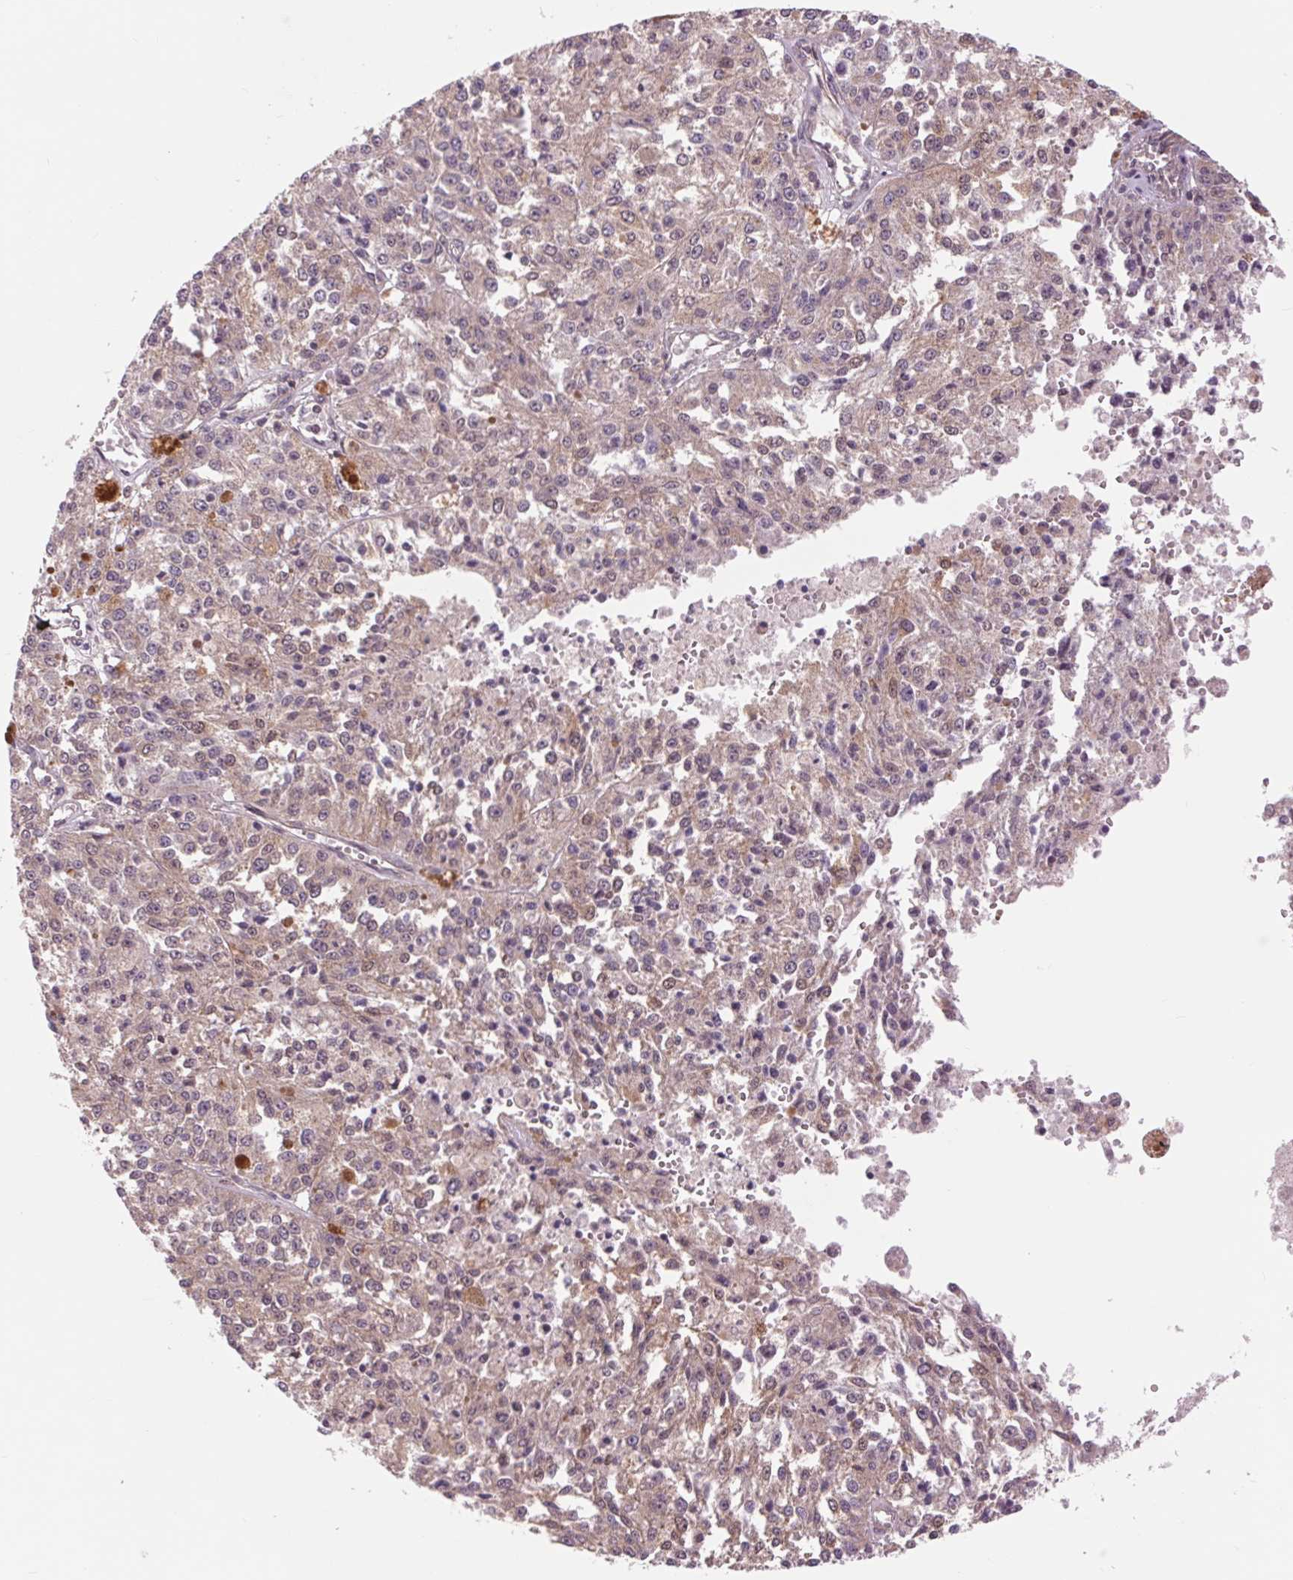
{"staining": {"intensity": "negative", "quantity": "none", "location": "none"}, "tissue": "melanoma", "cell_type": "Tumor cells", "image_type": "cancer", "snomed": [{"axis": "morphology", "description": "Malignant melanoma, Metastatic site"}, {"axis": "topography", "description": "Lymph node"}], "caption": "There is no significant expression in tumor cells of malignant melanoma (metastatic site).", "gene": "SH3RF2", "patient": {"sex": "female", "age": 64}}